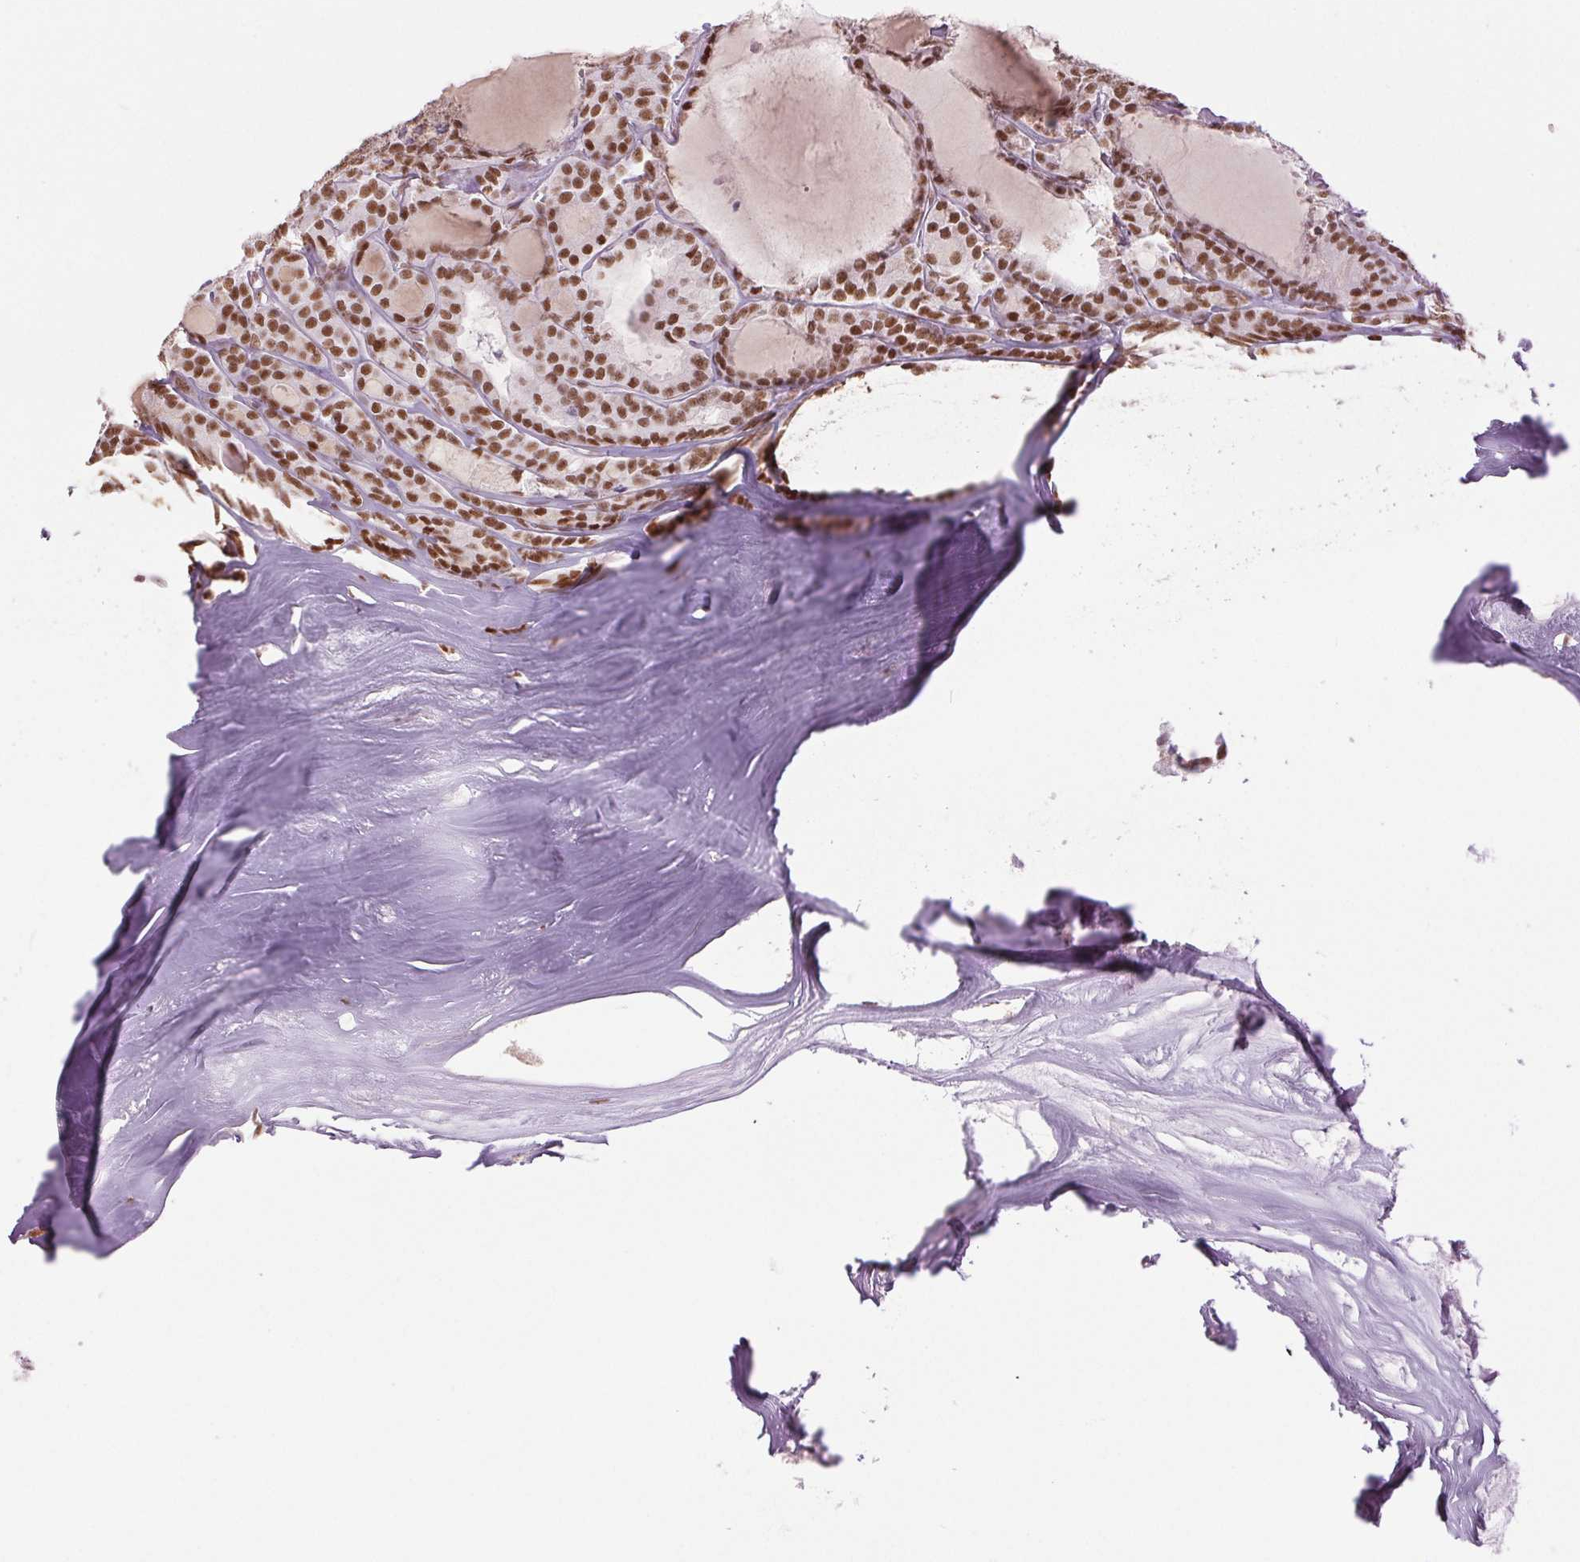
{"staining": {"intensity": "moderate", "quantity": ">75%", "location": "nuclear"}, "tissue": "thyroid cancer", "cell_type": "Tumor cells", "image_type": "cancer", "snomed": [{"axis": "morphology", "description": "Follicular adenoma carcinoma, NOS"}, {"axis": "topography", "description": "Thyroid gland"}], "caption": "A micrograph of thyroid follicular adenoma carcinoma stained for a protein exhibits moderate nuclear brown staining in tumor cells. (DAB IHC, brown staining for protein, blue staining for nuclei).", "gene": "ZFR2", "patient": {"sex": "male", "age": 74}}